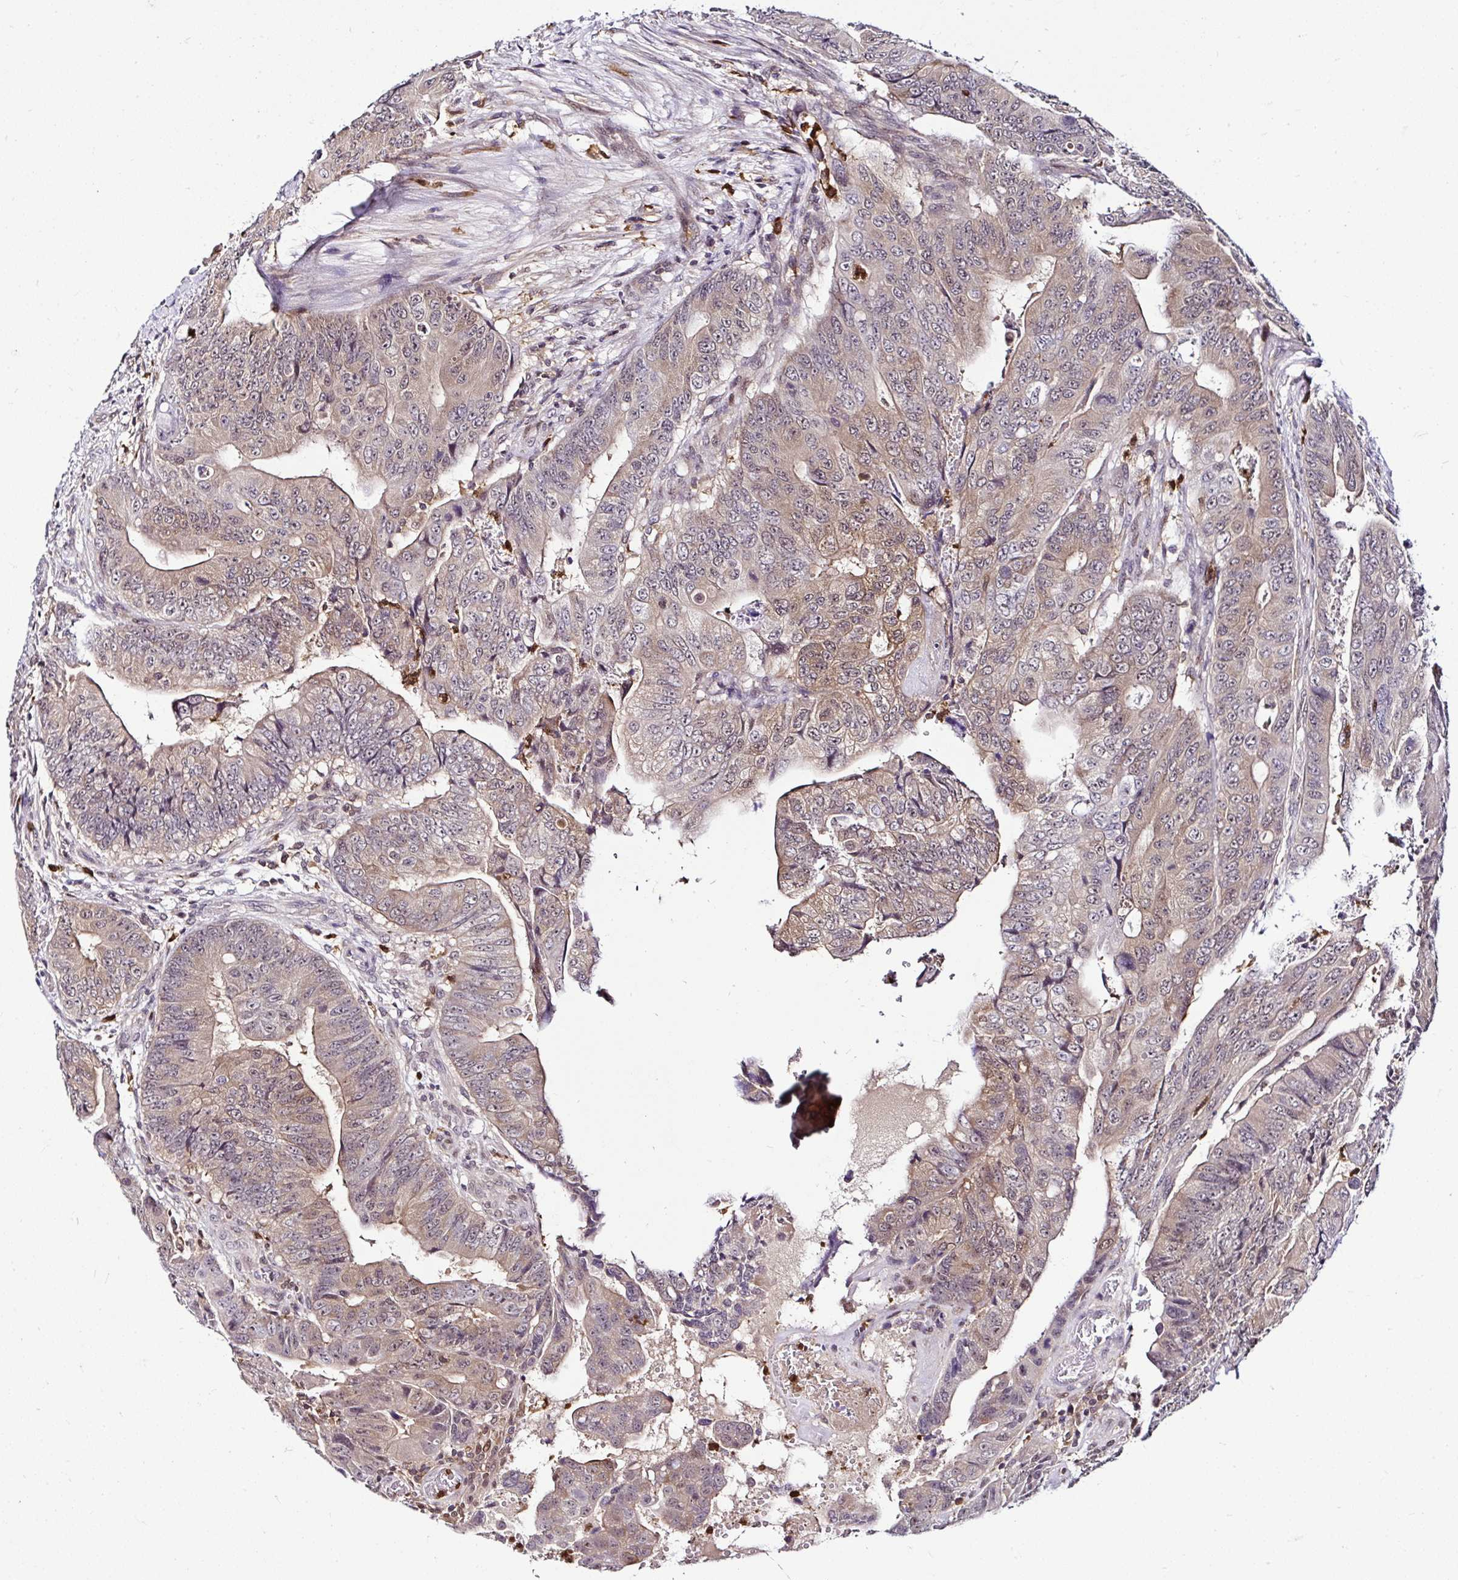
{"staining": {"intensity": "weak", "quantity": "25%-75%", "location": "cytoplasmic/membranous,nuclear"}, "tissue": "colorectal cancer", "cell_type": "Tumor cells", "image_type": "cancer", "snomed": [{"axis": "morphology", "description": "Adenocarcinoma, NOS"}, {"axis": "topography", "description": "Colon"}], "caption": "A brown stain shows weak cytoplasmic/membranous and nuclear positivity of a protein in colorectal cancer tumor cells. The protein is stained brown, and the nuclei are stained in blue (DAB IHC with brightfield microscopy, high magnification).", "gene": "PIN4", "patient": {"sex": "female", "age": 48}}